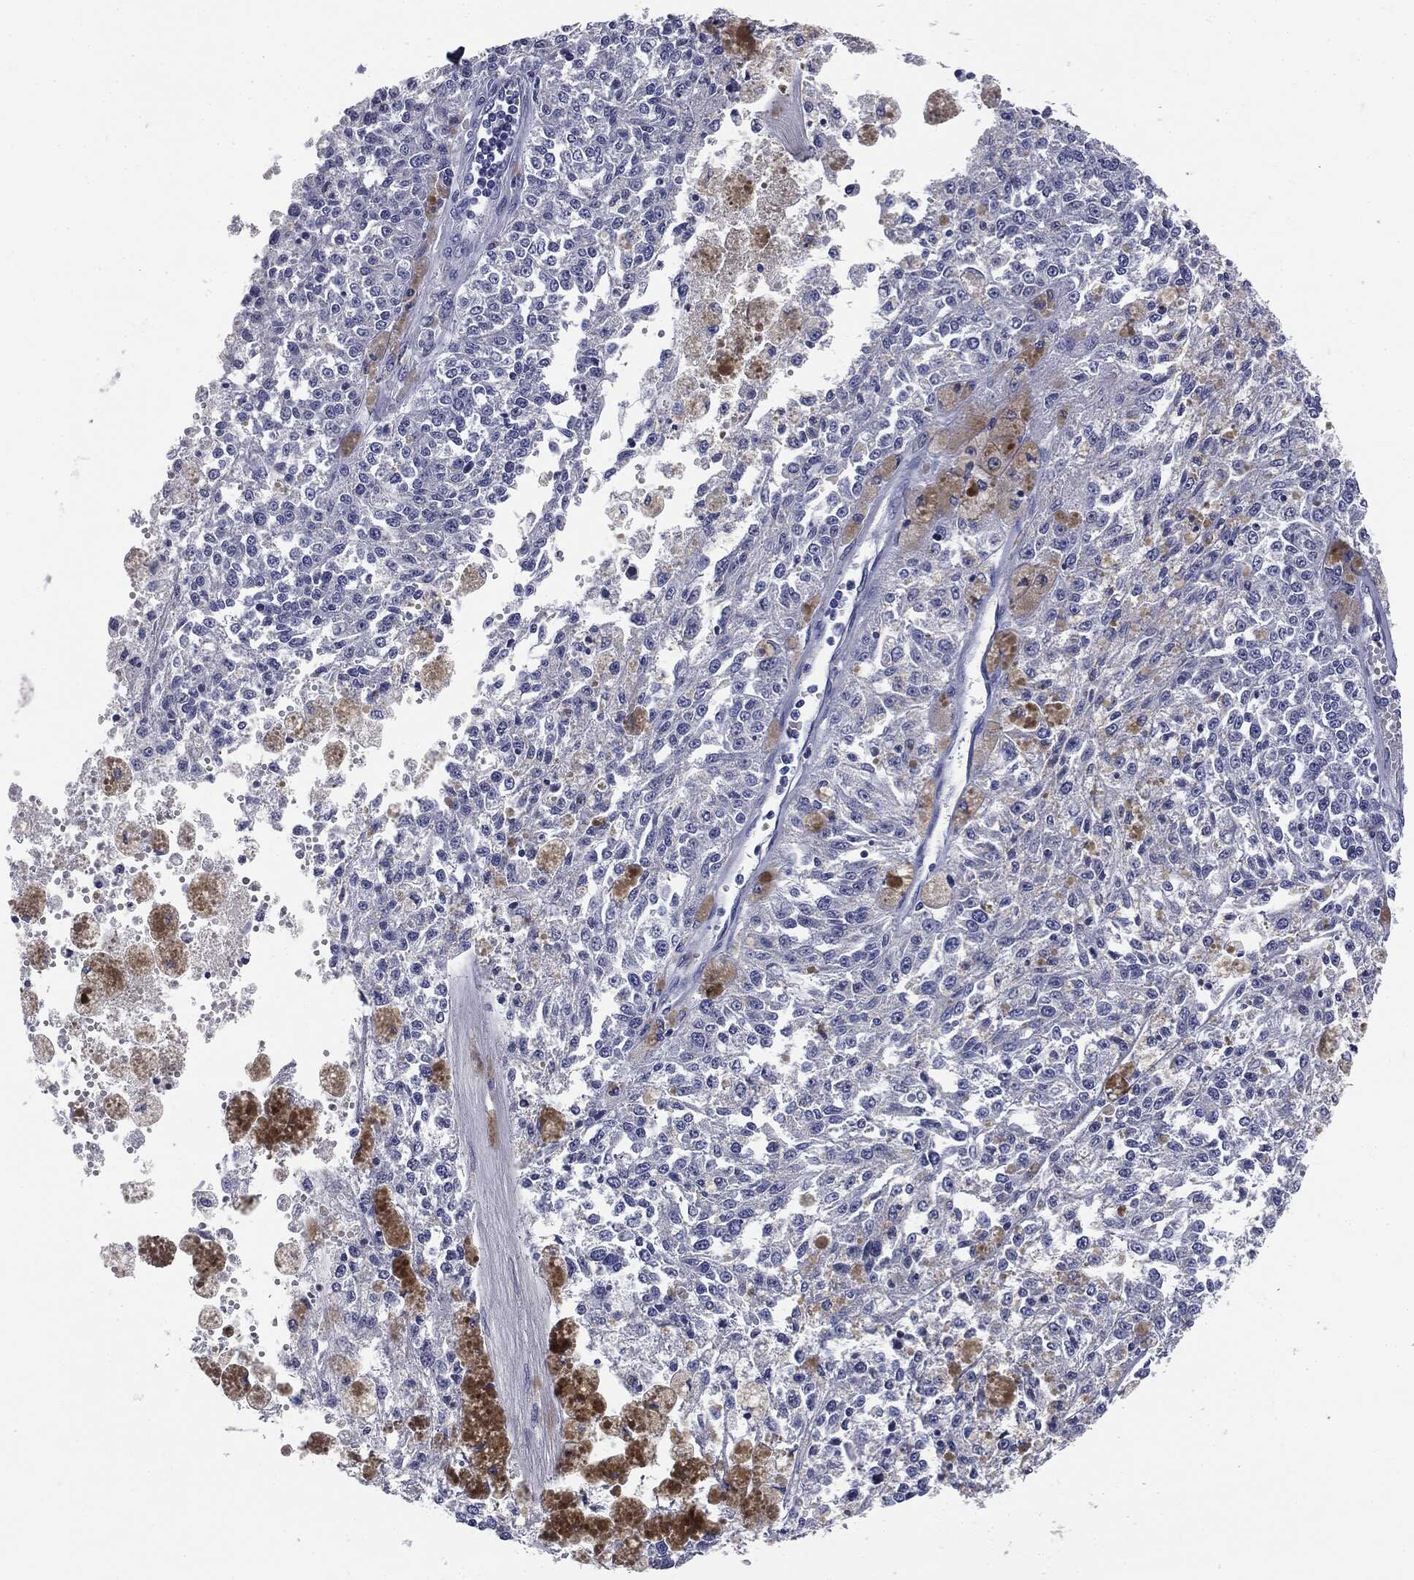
{"staining": {"intensity": "negative", "quantity": "none", "location": "none"}, "tissue": "melanoma", "cell_type": "Tumor cells", "image_type": "cancer", "snomed": [{"axis": "morphology", "description": "Malignant melanoma, Metastatic site"}, {"axis": "topography", "description": "Lymph node"}], "caption": "Immunohistochemistry (IHC) micrograph of melanoma stained for a protein (brown), which demonstrates no staining in tumor cells.", "gene": "AFP", "patient": {"sex": "female", "age": 64}}